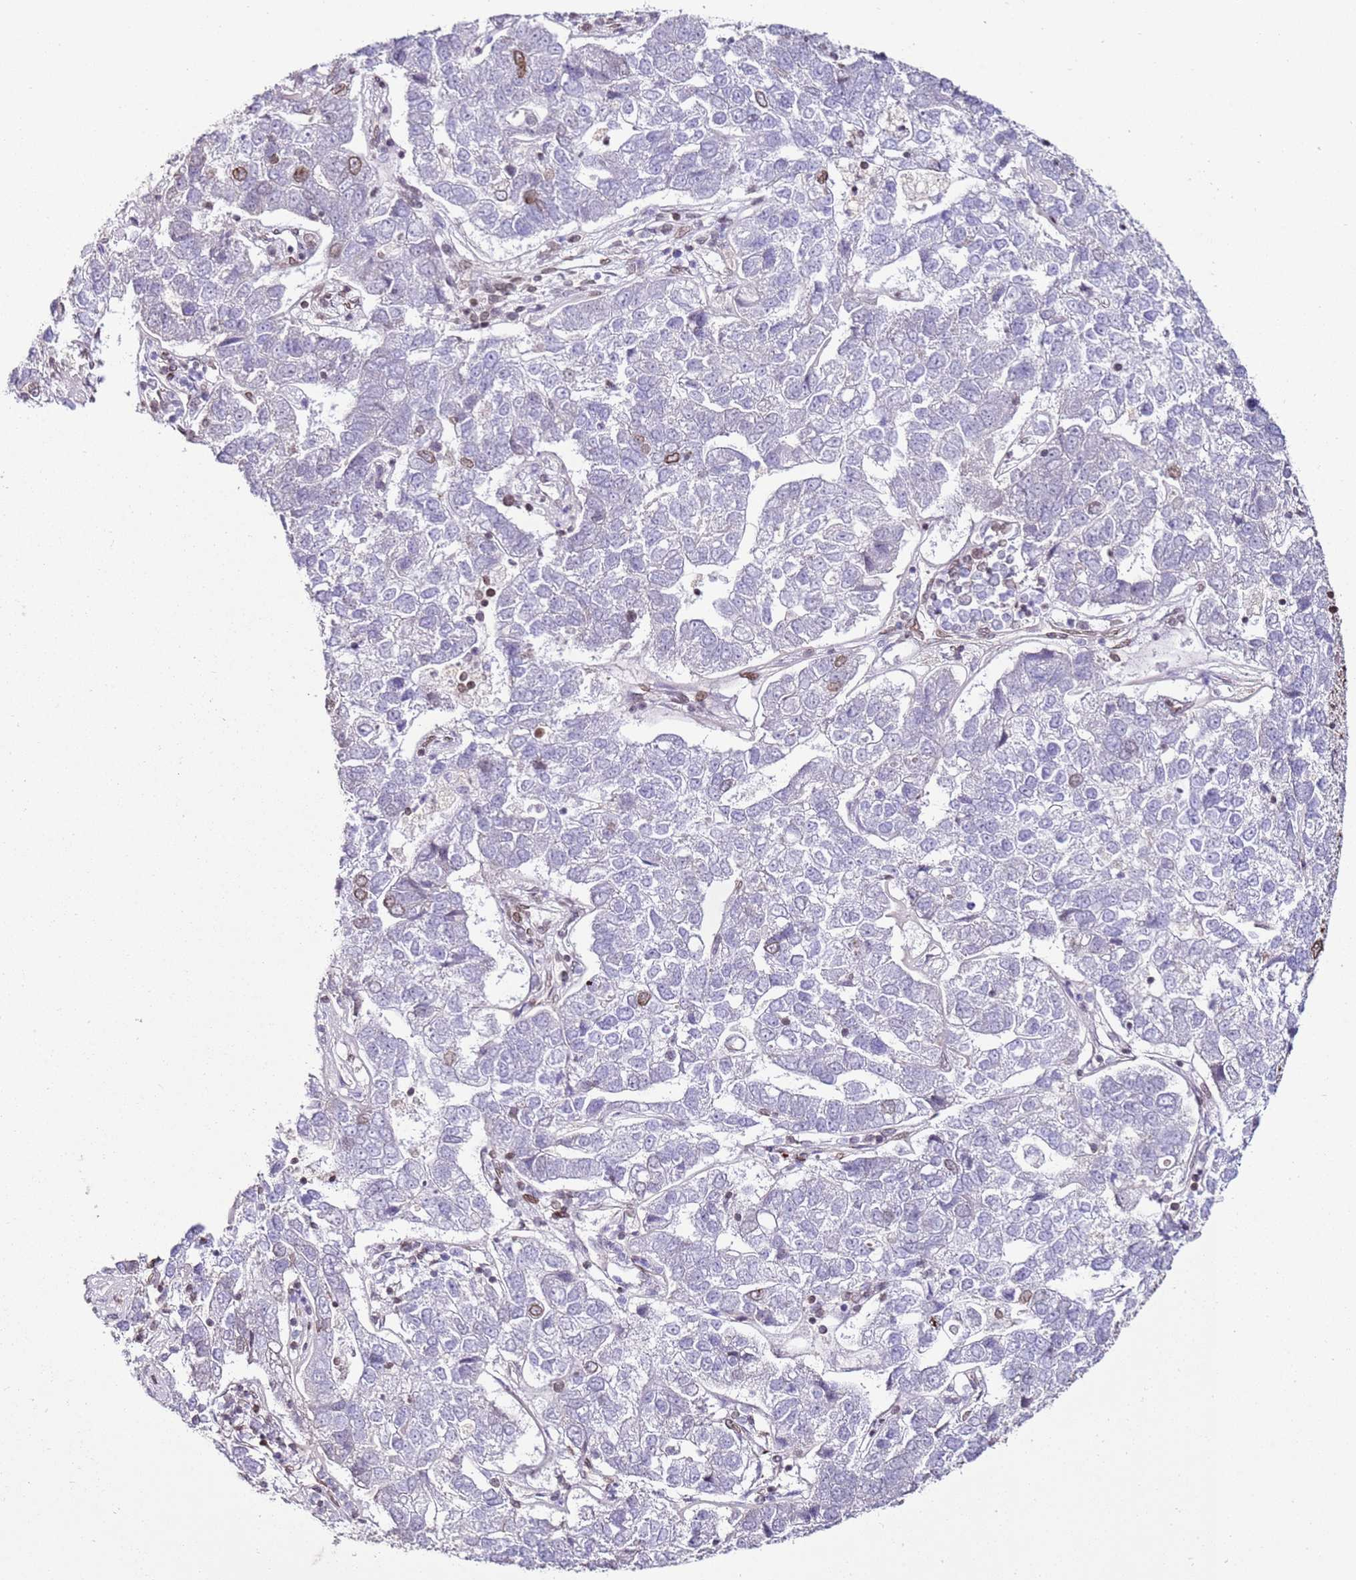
{"staining": {"intensity": "moderate", "quantity": "<25%", "location": "cytoplasmic/membranous,nuclear"}, "tissue": "pancreatic cancer", "cell_type": "Tumor cells", "image_type": "cancer", "snomed": [{"axis": "morphology", "description": "Adenocarcinoma, NOS"}, {"axis": "topography", "description": "Pancreas"}], "caption": "Protein expression analysis of pancreatic adenocarcinoma reveals moderate cytoplasmic/membranous and nuclear expression in approximately <25% of tumor cells. (IHC, brightfield microscopy, high magnification).", "gene": "POU6F1", "patient": {"sex": "female", "age": 61}}